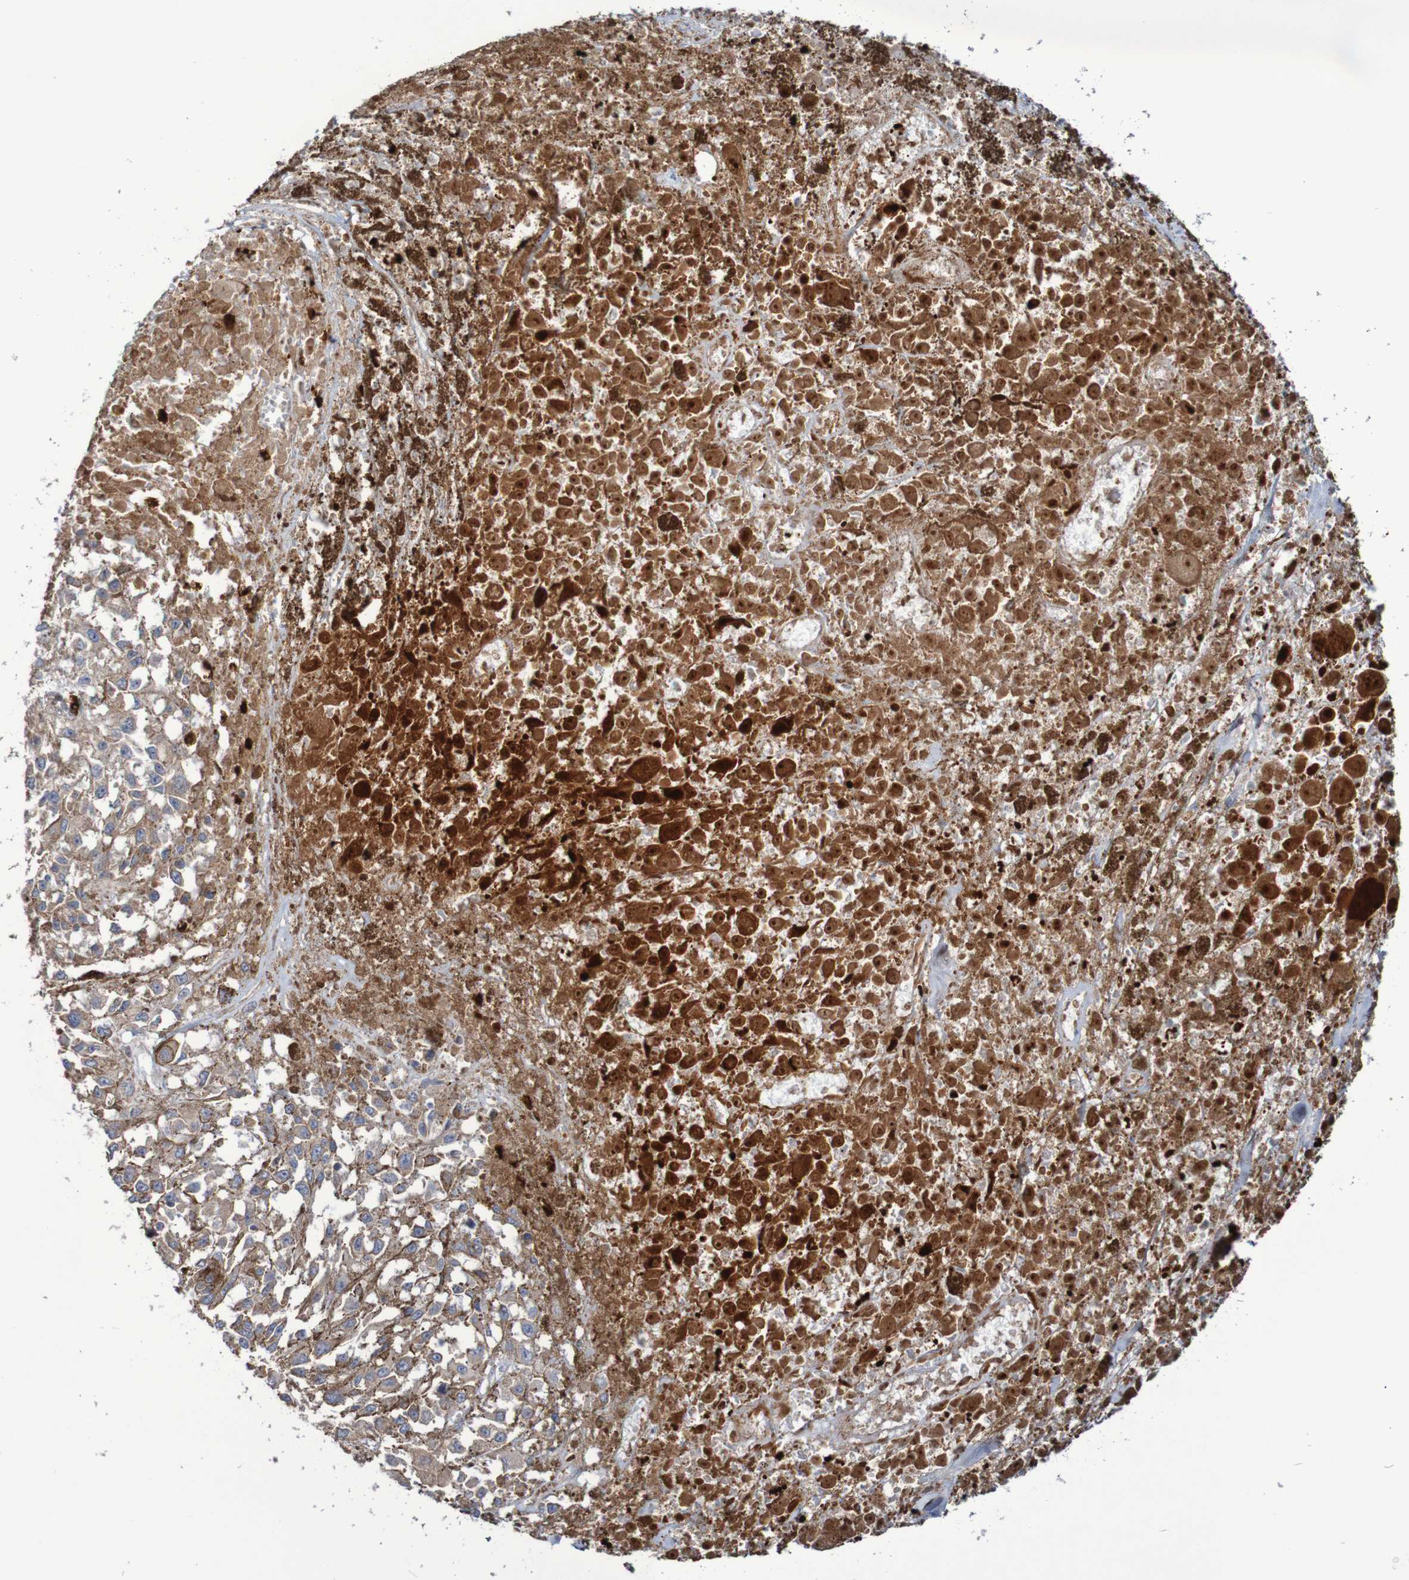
{"staining": {"intensity": "moderate", "quantity": ">75%", "location": "cytoplasmic/membranous"}, "tissue": "melanoma", "cell_type": "Tumor cells", "image_type": "cancer", "snomed": [{"axis": "morphology", "description": "Malignant melanoma, Metastatic site"}, {"axis": "topography", "description": "Lymph node"}], "caption": "Human malignant melanoma (metastatic site) stained for a protein (brown) shows moderate cytoplasmic/membranous positive positivity in approximately >75% of tumor cells.", "gene": "PARP4", "patient": {"sex": "male", "age": 59}}